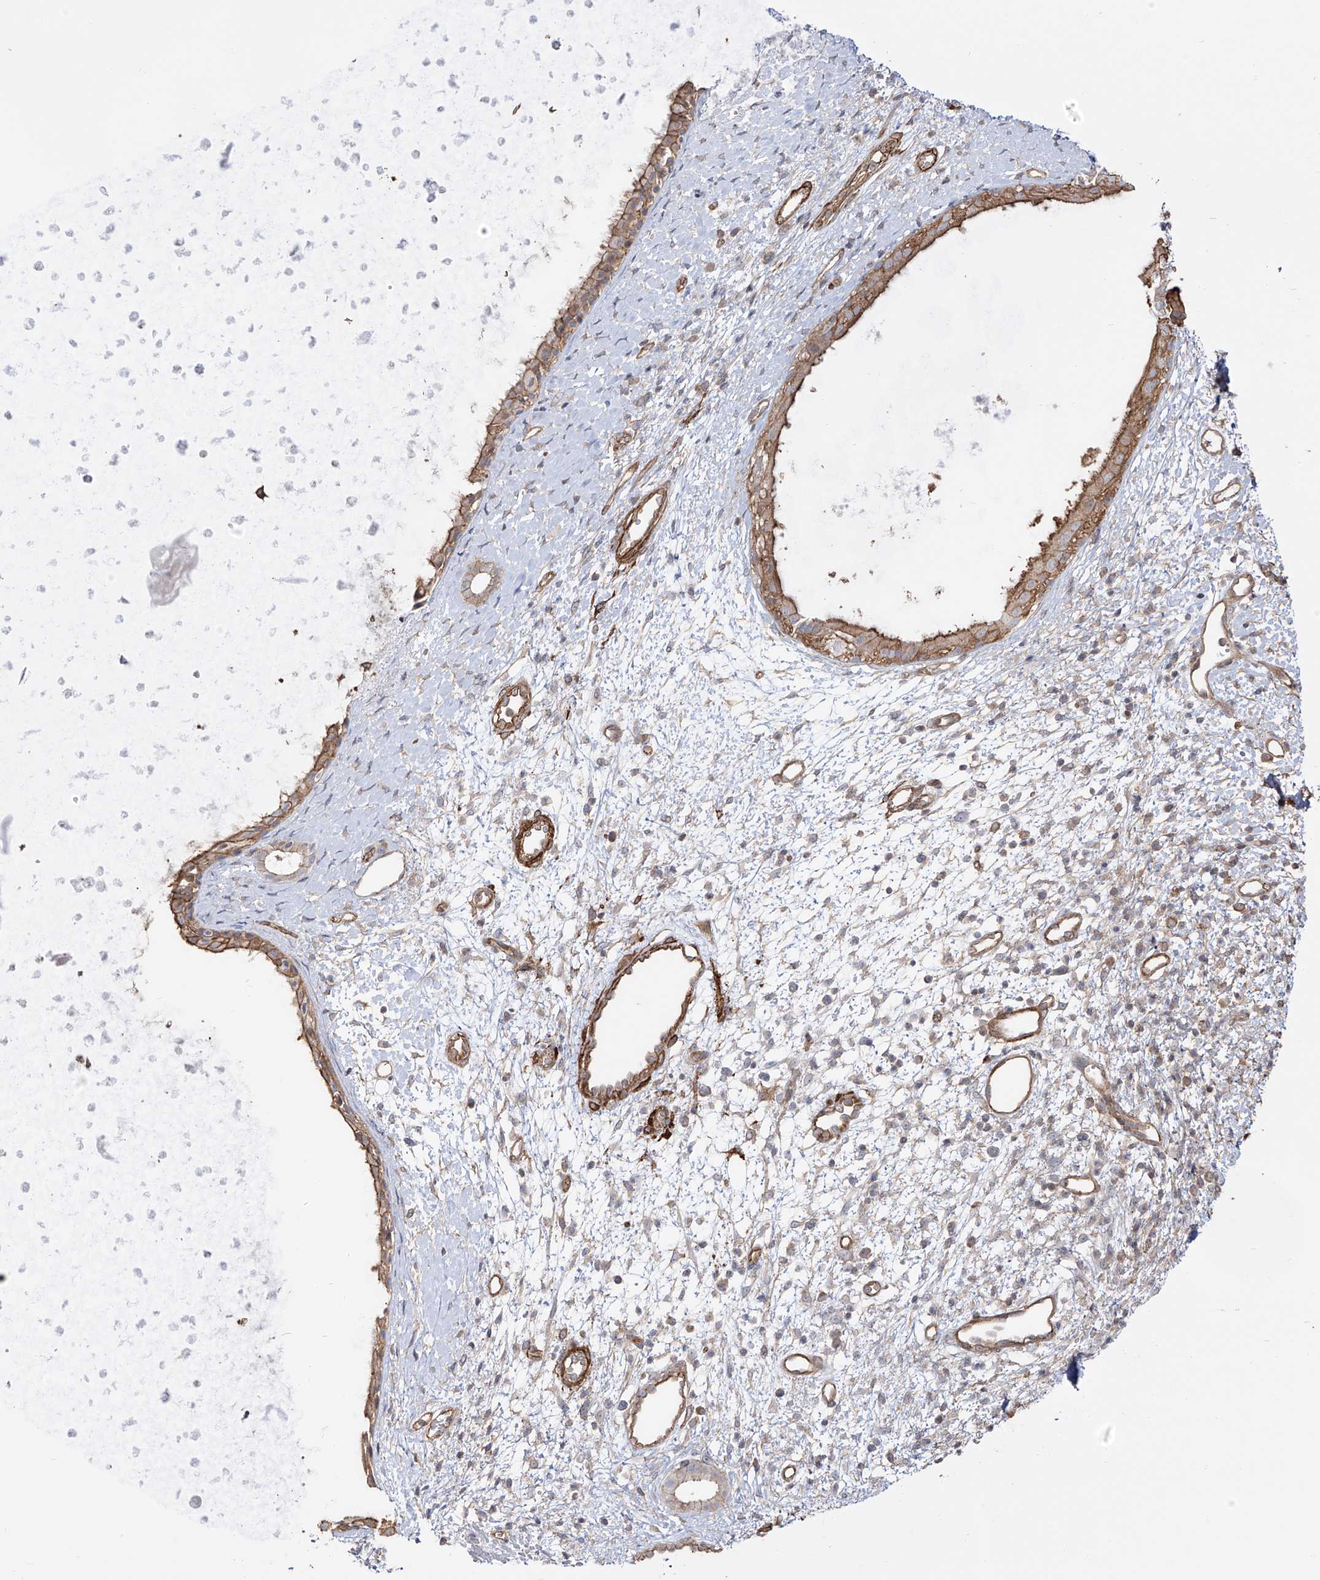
{"staining": {"intensity": "moderate", "quantity": ">75%", "location": "cytoplasmic/membranous"}, "tissue": "nasopharynx", "cell_type": "Respiratory epithelial cells", "image_type": "normal", "snomed": [{"axis": "morphology", "description": "Normal tissue, NOS"}, {"axis": "topography", "description": "Nasopharynx"}], "caption": "IHC of unremarkable nasopharynx shows medium levels of moderate cytoplasmic/membranous positivity in approximately >75% of respiratory epithelial cells.", "gene": "ZNF180", "patient": {"sex": "male", "age": 22}}